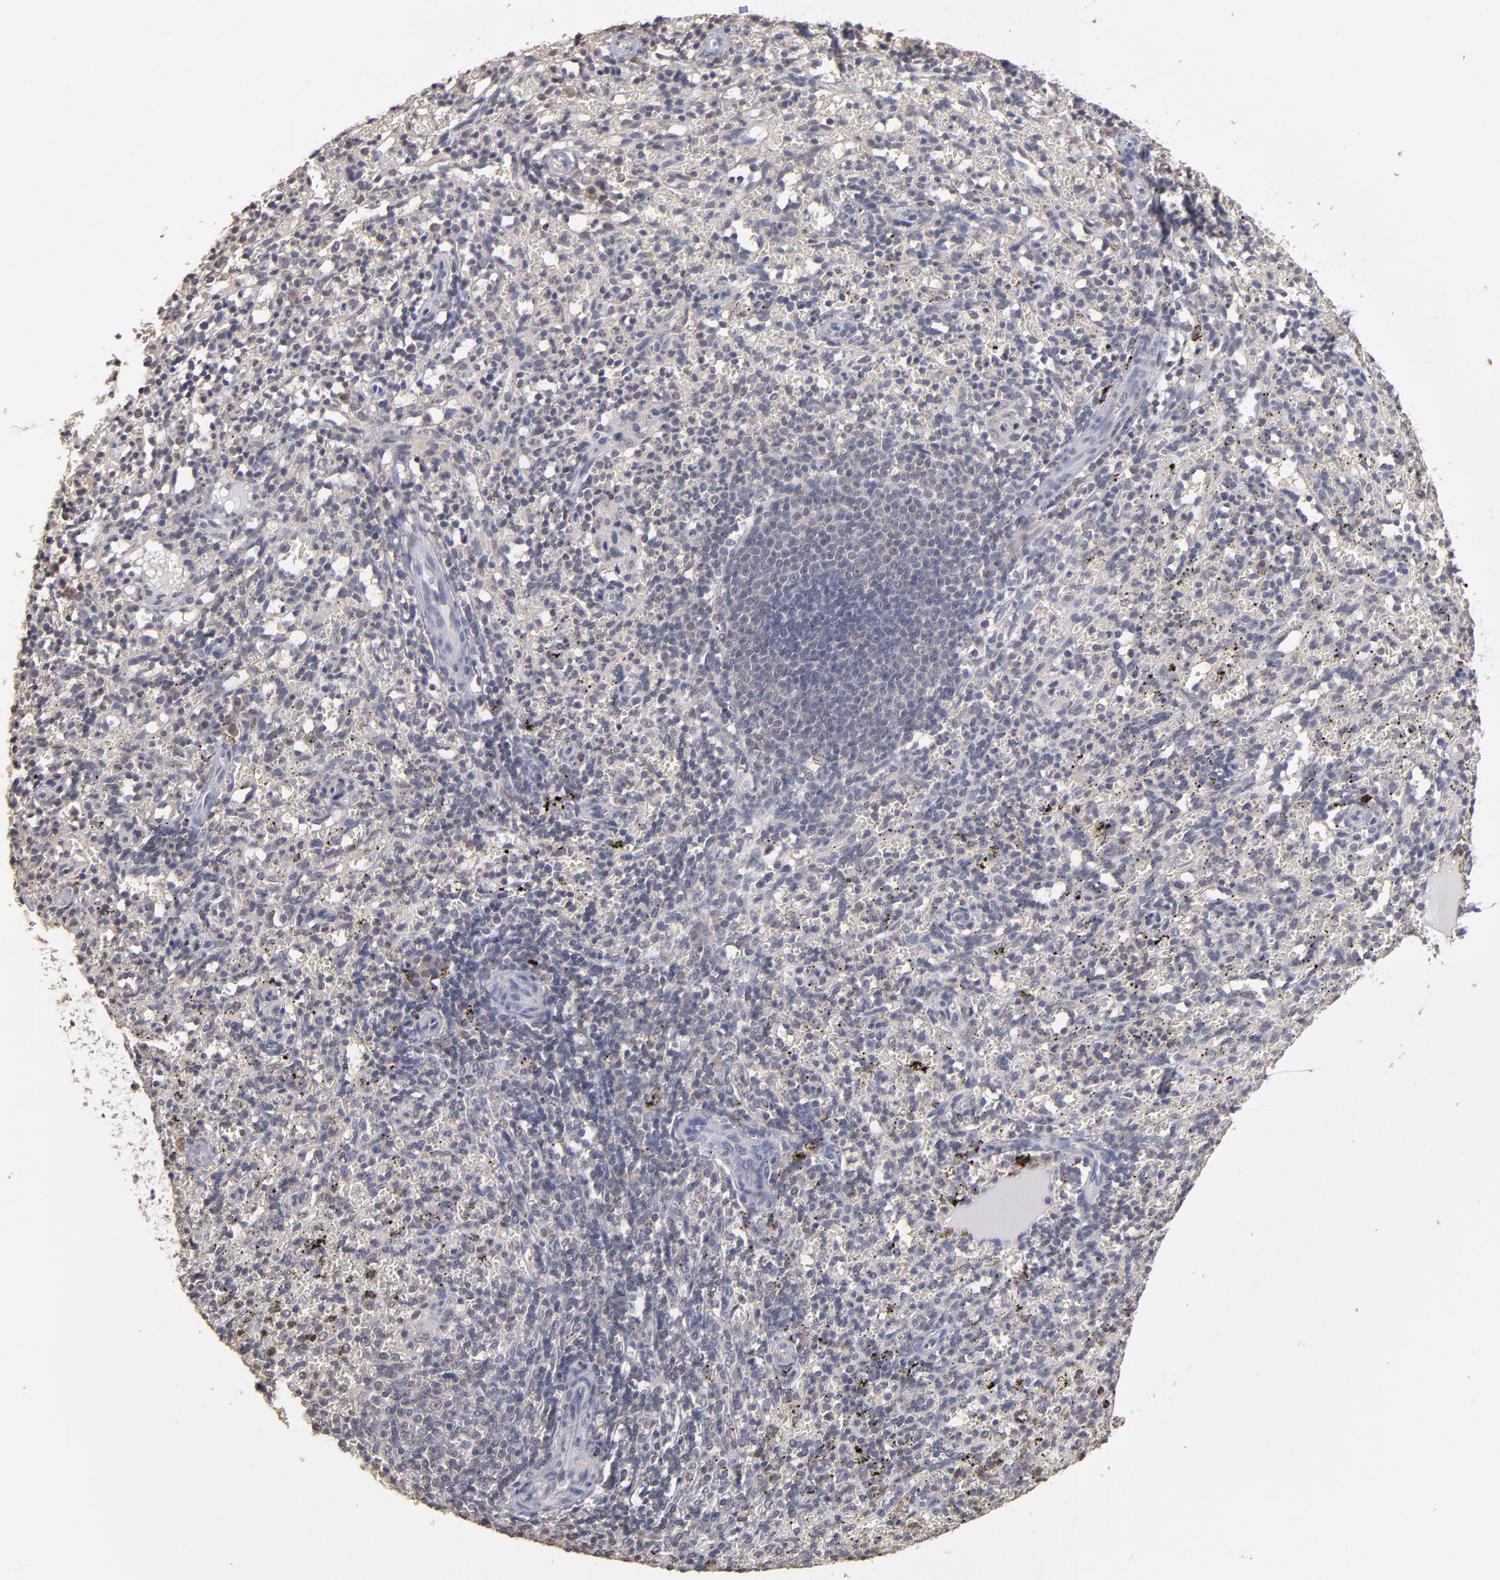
{"staining": {"intensity": "negative", "quantity": "none", "location": "none"}, "tissue": "spleen", "cell_type": "Cells in red pulp", "image_type": "normal", "snomed": [{"axis": "morphology", "description": "Normal tissue, NOS"}, {"axis": "topography", "description": "Spleen"}], "caption": "This is a histopathology image of immunohistochemistry staining of benign spleen, which shows no expression in cells in red pulp.", "gene": "PSMD10", "patient": {"sex": "female", "age": 10}}